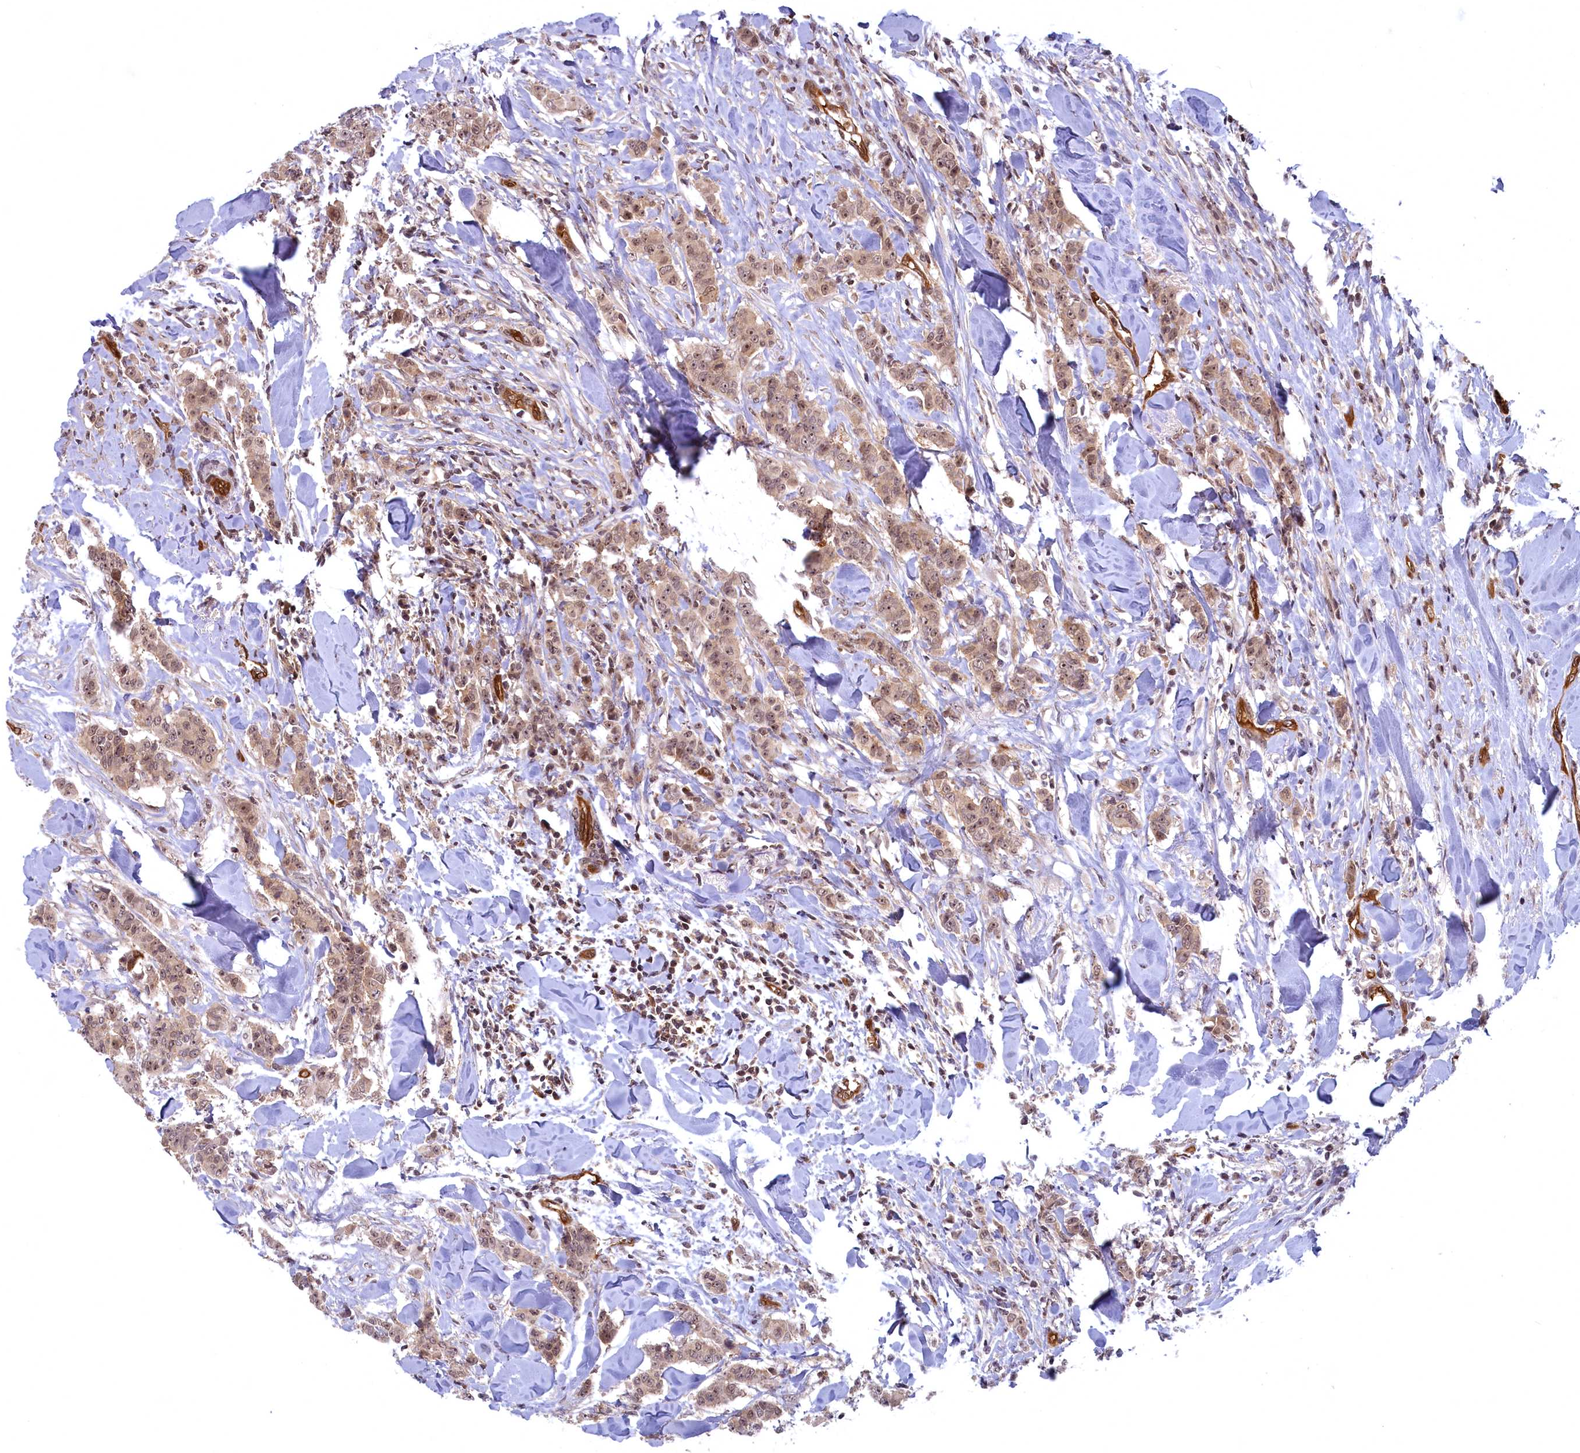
{"staining": {"intensity": "weak", "quantity": ">75%", "location": "cytoplasmic/membranous,nuclear"}, "tissue": "breast cancer", "cell_type": "Tumor cells", "image_type": "cancer", "snomed": [{"axis": "morphology", "description": "Duct carcinoma"}, {"axis": "topography", "description": "Breast"}], "caption": "Human breast cancer stained with a brown dye demonstrates weak cytoplasmic/membranous and nuclear positive staining in approximately >75% of tumor cells.", "gene": "SNRK", "patient": {"sex": "female", "age": 40}}